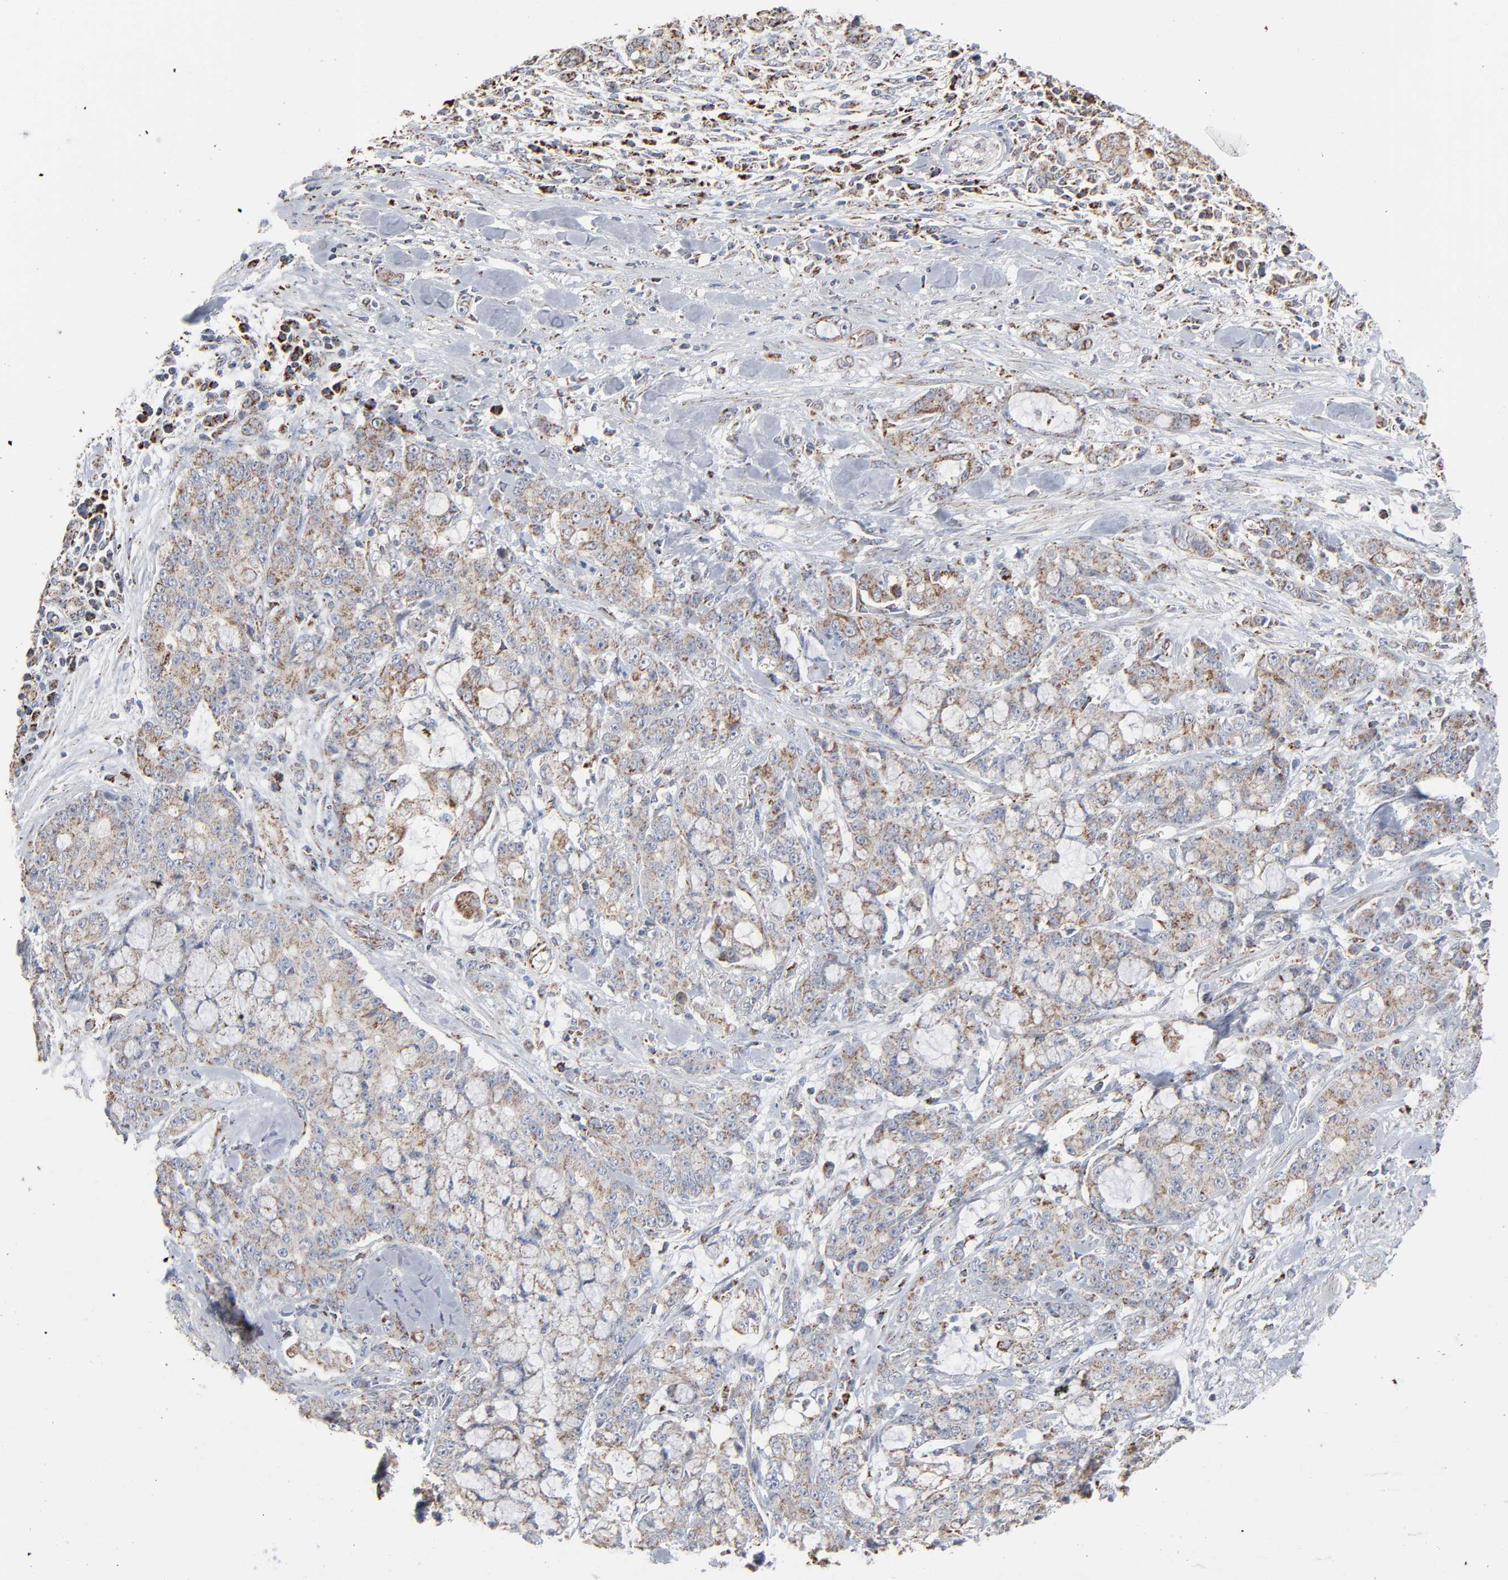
{"staining": {"intensity": "moderate", "quantity": ">75%", "location": "cytoplasmic/membranous"}, "tissue": "pancreatic cancer", "cell_type": "Tumor cells", "image_type": "cancer", "snomed": [{"axis": "morphology", "description": "Adenocarcinoma, NOS"}, {"axis": "topography", "description": "Pancreas"}], "caption": "Protein expression by immunohistochemistry (IHC) shows moderate cytoplasmic/membranous positivity in about >75% of tumor cells in pancreatic cancer. The protein of interest is shown in brown color, while the nuclei are stained blue.", "gene": "UQCRC1", "patient": {"sex": "female", "age": 73}}